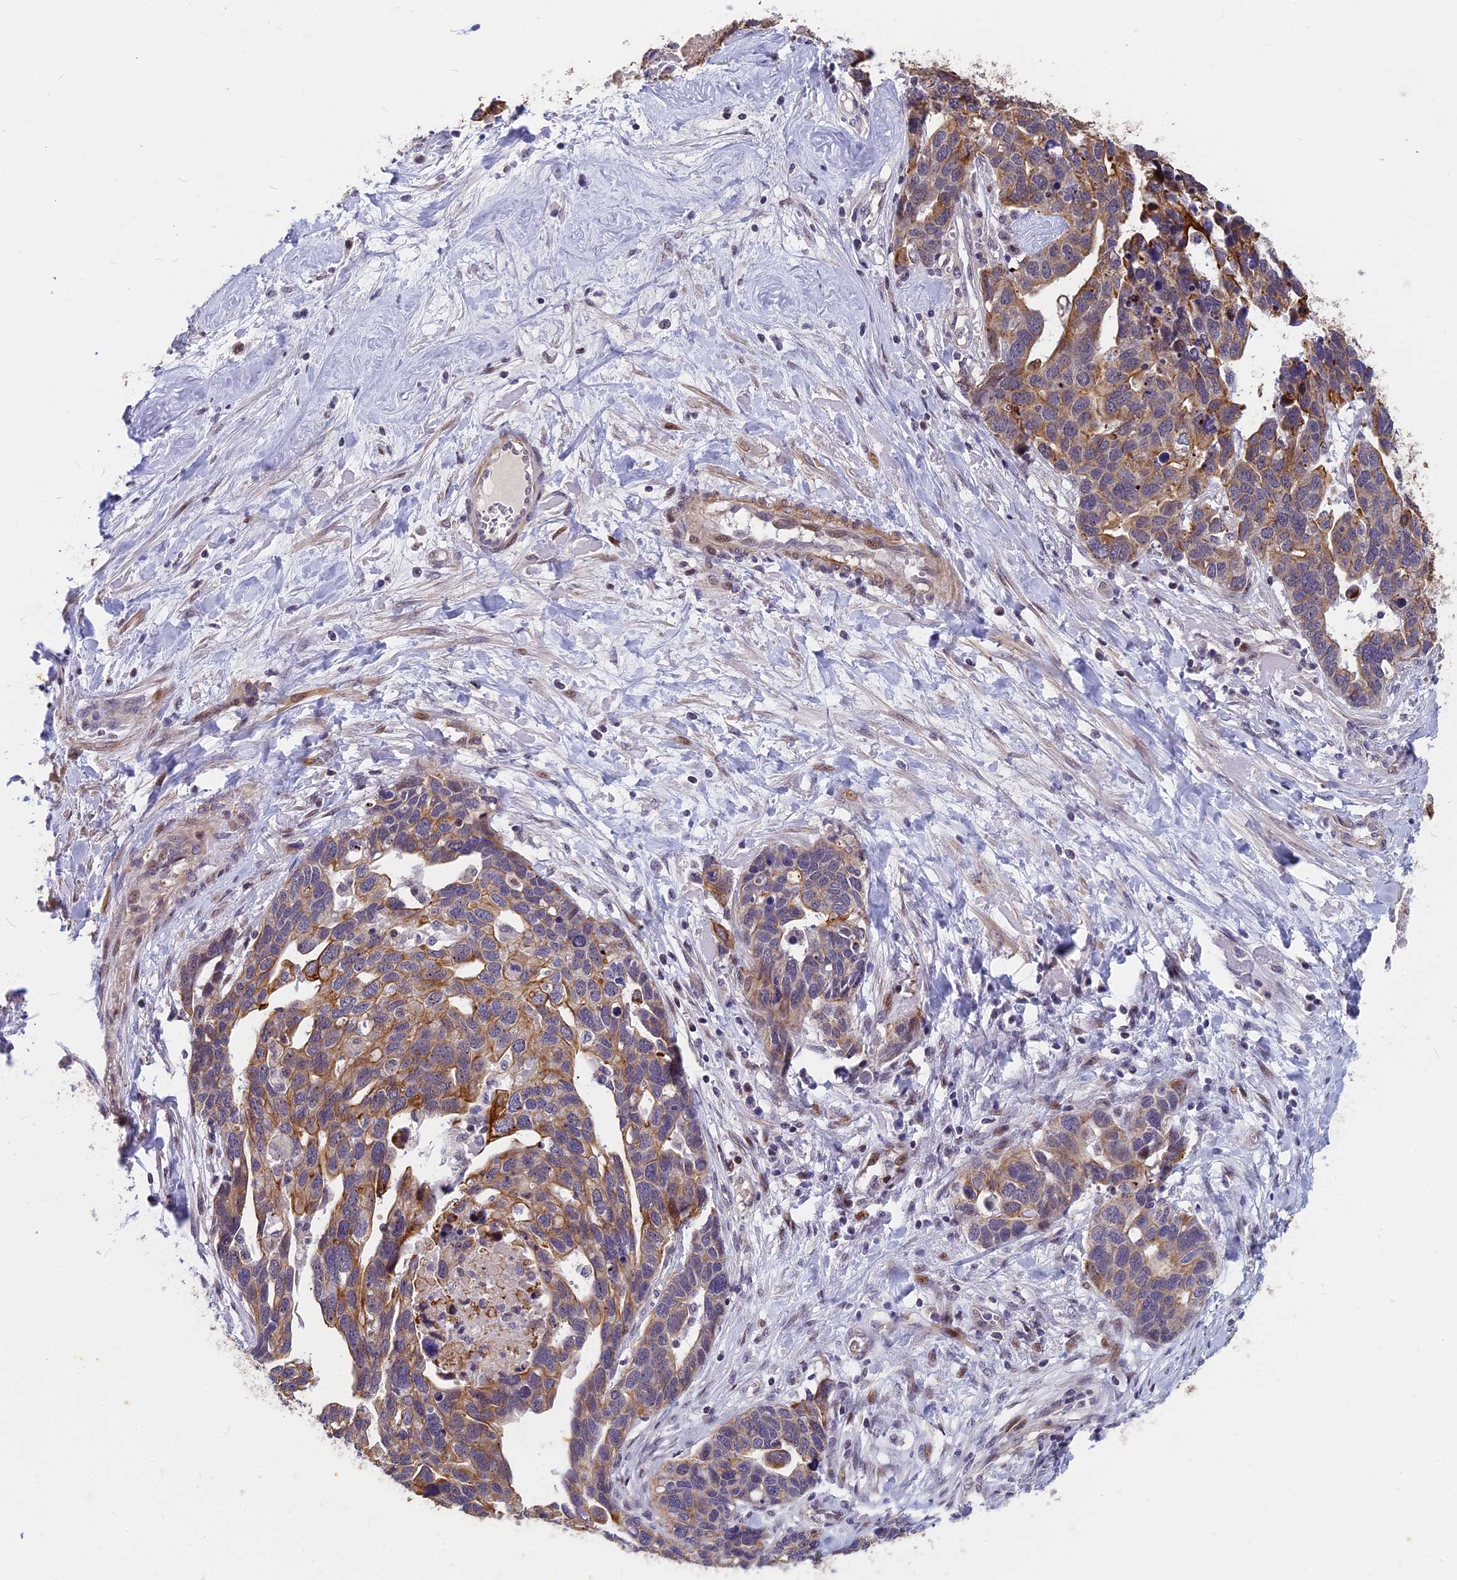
{"staining": {"intensity": "moderate", "quantity": ">75%", "location": "cytoplasmic/membranous"}, "tissue": "ovarian cancer", "cell_type": "Tumor cells", "image_type": "cancer", "snomed": [{"axis": "morphology", "description": "Cystadenocarcinoma, serous, NOS"}, {"axis": "topography", "description": "Ovary"}], "caption": "Ovarian cancer tissue reveals moderate cytoplasmic/membranous expression in about >75% of tumor cells, visualized by immunohistochemistry.", "gene": "ANKRD34B", "patient": {"sex": "female", "age": 54}}